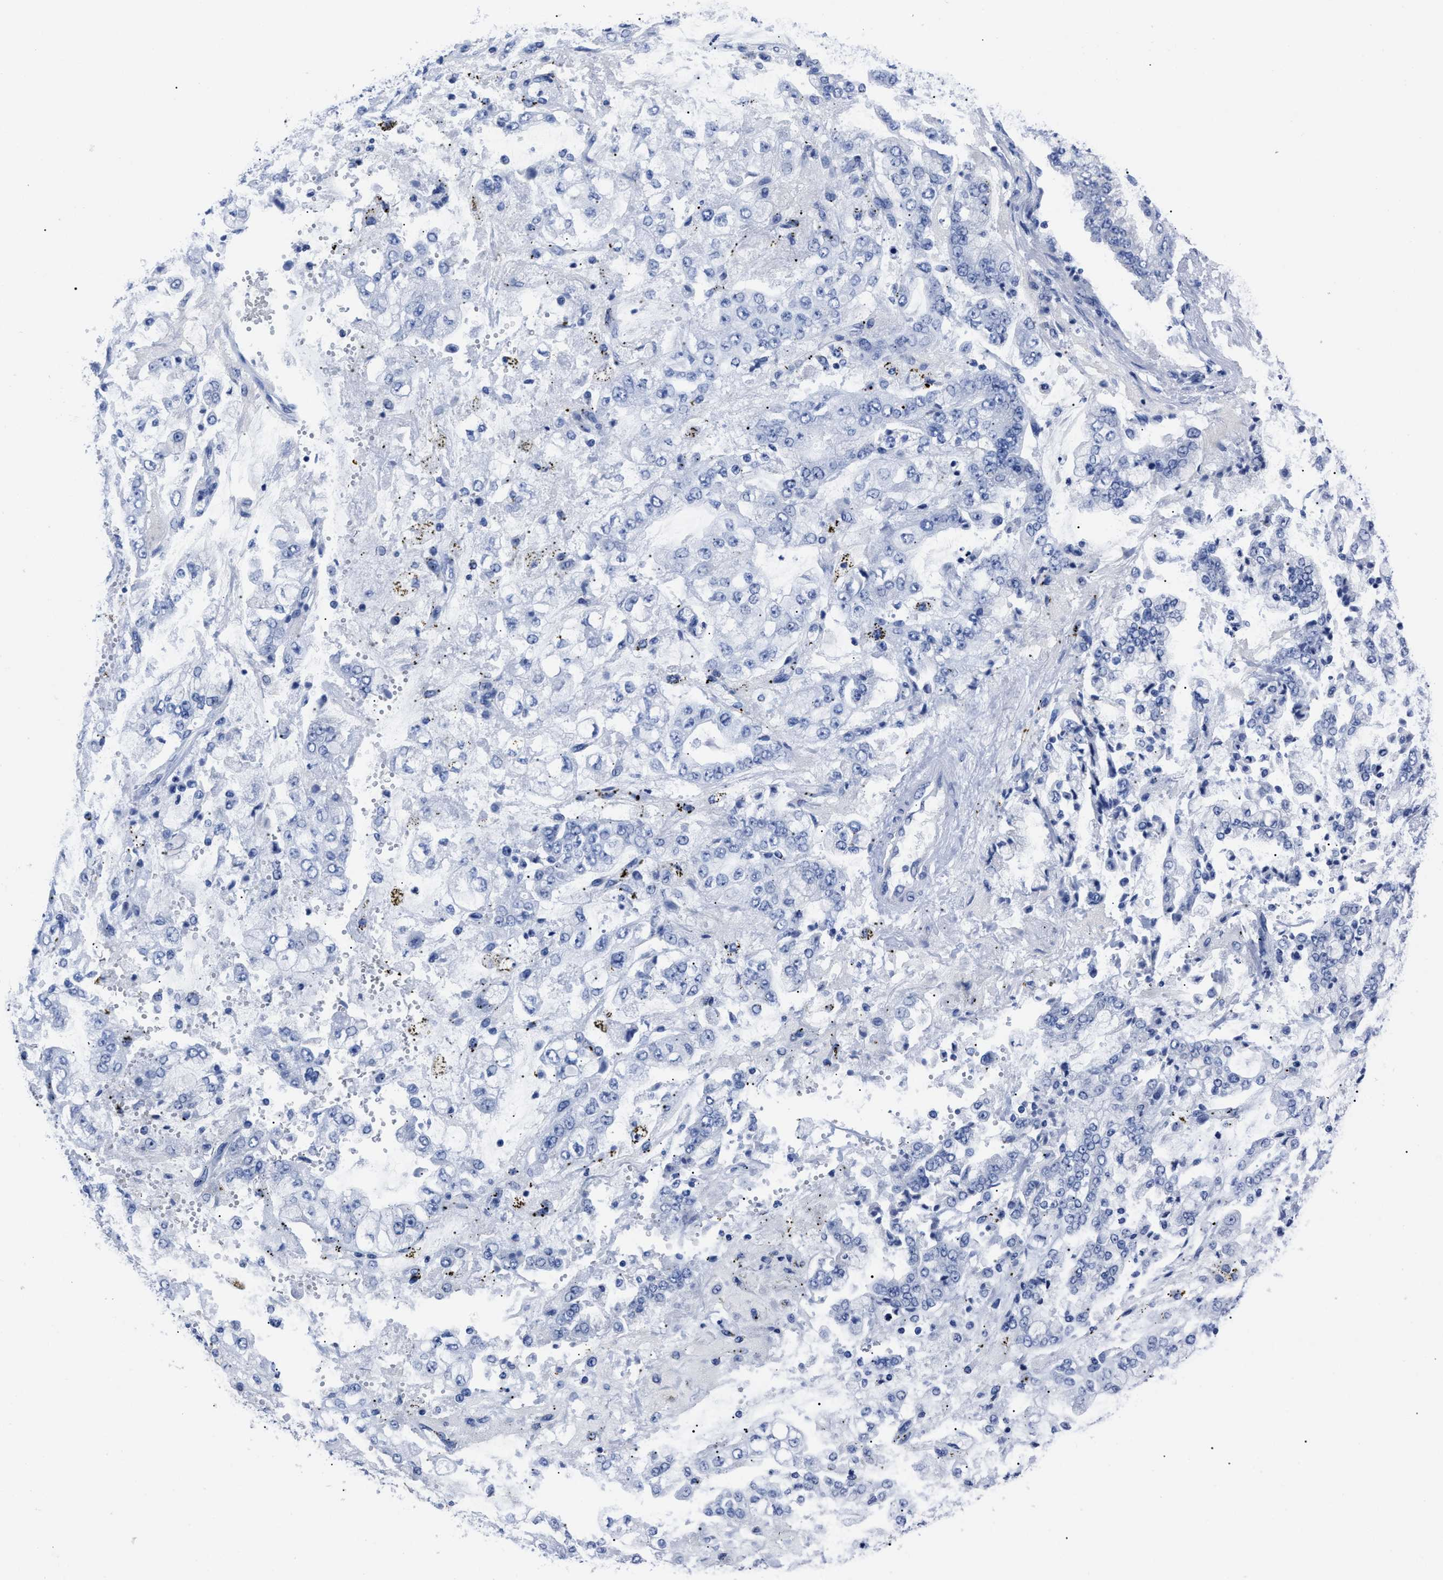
{"staining": {"intensity": "negative", "quantity": "none", "location": "none"}, "tissue": "stomach cancer", "cell_type": "Tumor cells", "image_type": "cancer", "snomed": [{"axis": "morphology", "description": "Adenocarcinoma, NOS"}, {"axis": "topography", "description": "Stomach"}], "caption": "Immunohistochemistry (IHC) photomicrograph of stomach adenocarcinoma stained for a protein (brown), which exhibits no positivity in tumor cells. (DAB (3,3'-diaminobenzidine) immunohistochemistry (IHC) with hematoxylin counter stain).", "gene": "ALPG", "patient": {"sex": "male", "age": 76}}